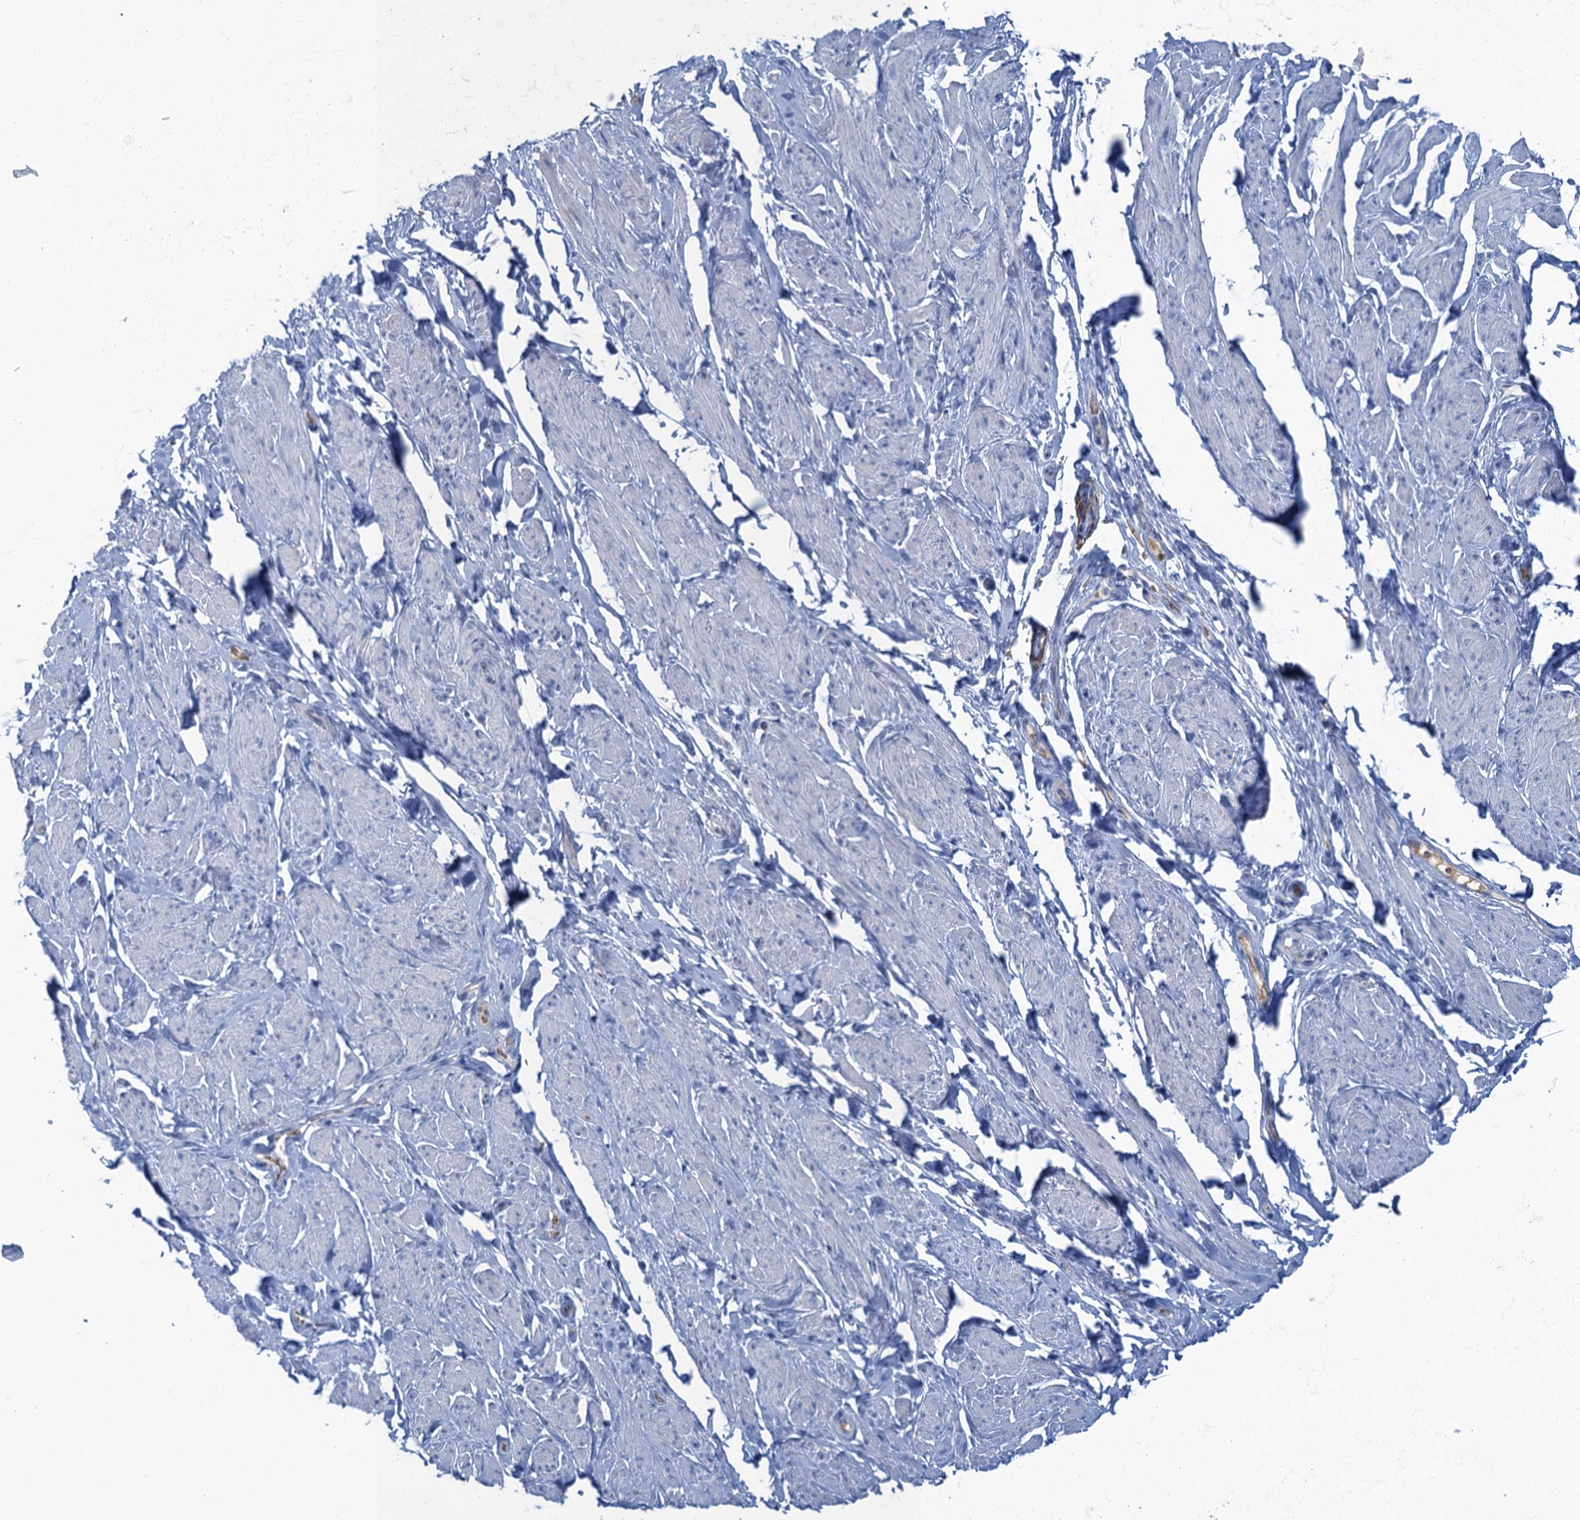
{"staining": {"intensity": "negative", "quantity": "none", "location": "none"}, "tissue": "smooth muscle", "cell_type": "Smooth muscle cells", "image_type": "normal", "snomed": [{"axis": "morphology", "description": "Normal tissue, NOS"}, {"axis": "topography", "description": "Smooth muscle"}, {"axis": "topography", "description": "Peripheral nerve tissue"}], "caption": "The IHC micrograph has no significant expression in smooth muscle cells of smooth muscle.", "gene": "MYADML2", "patient": {"sex": "male", "age": 69}}